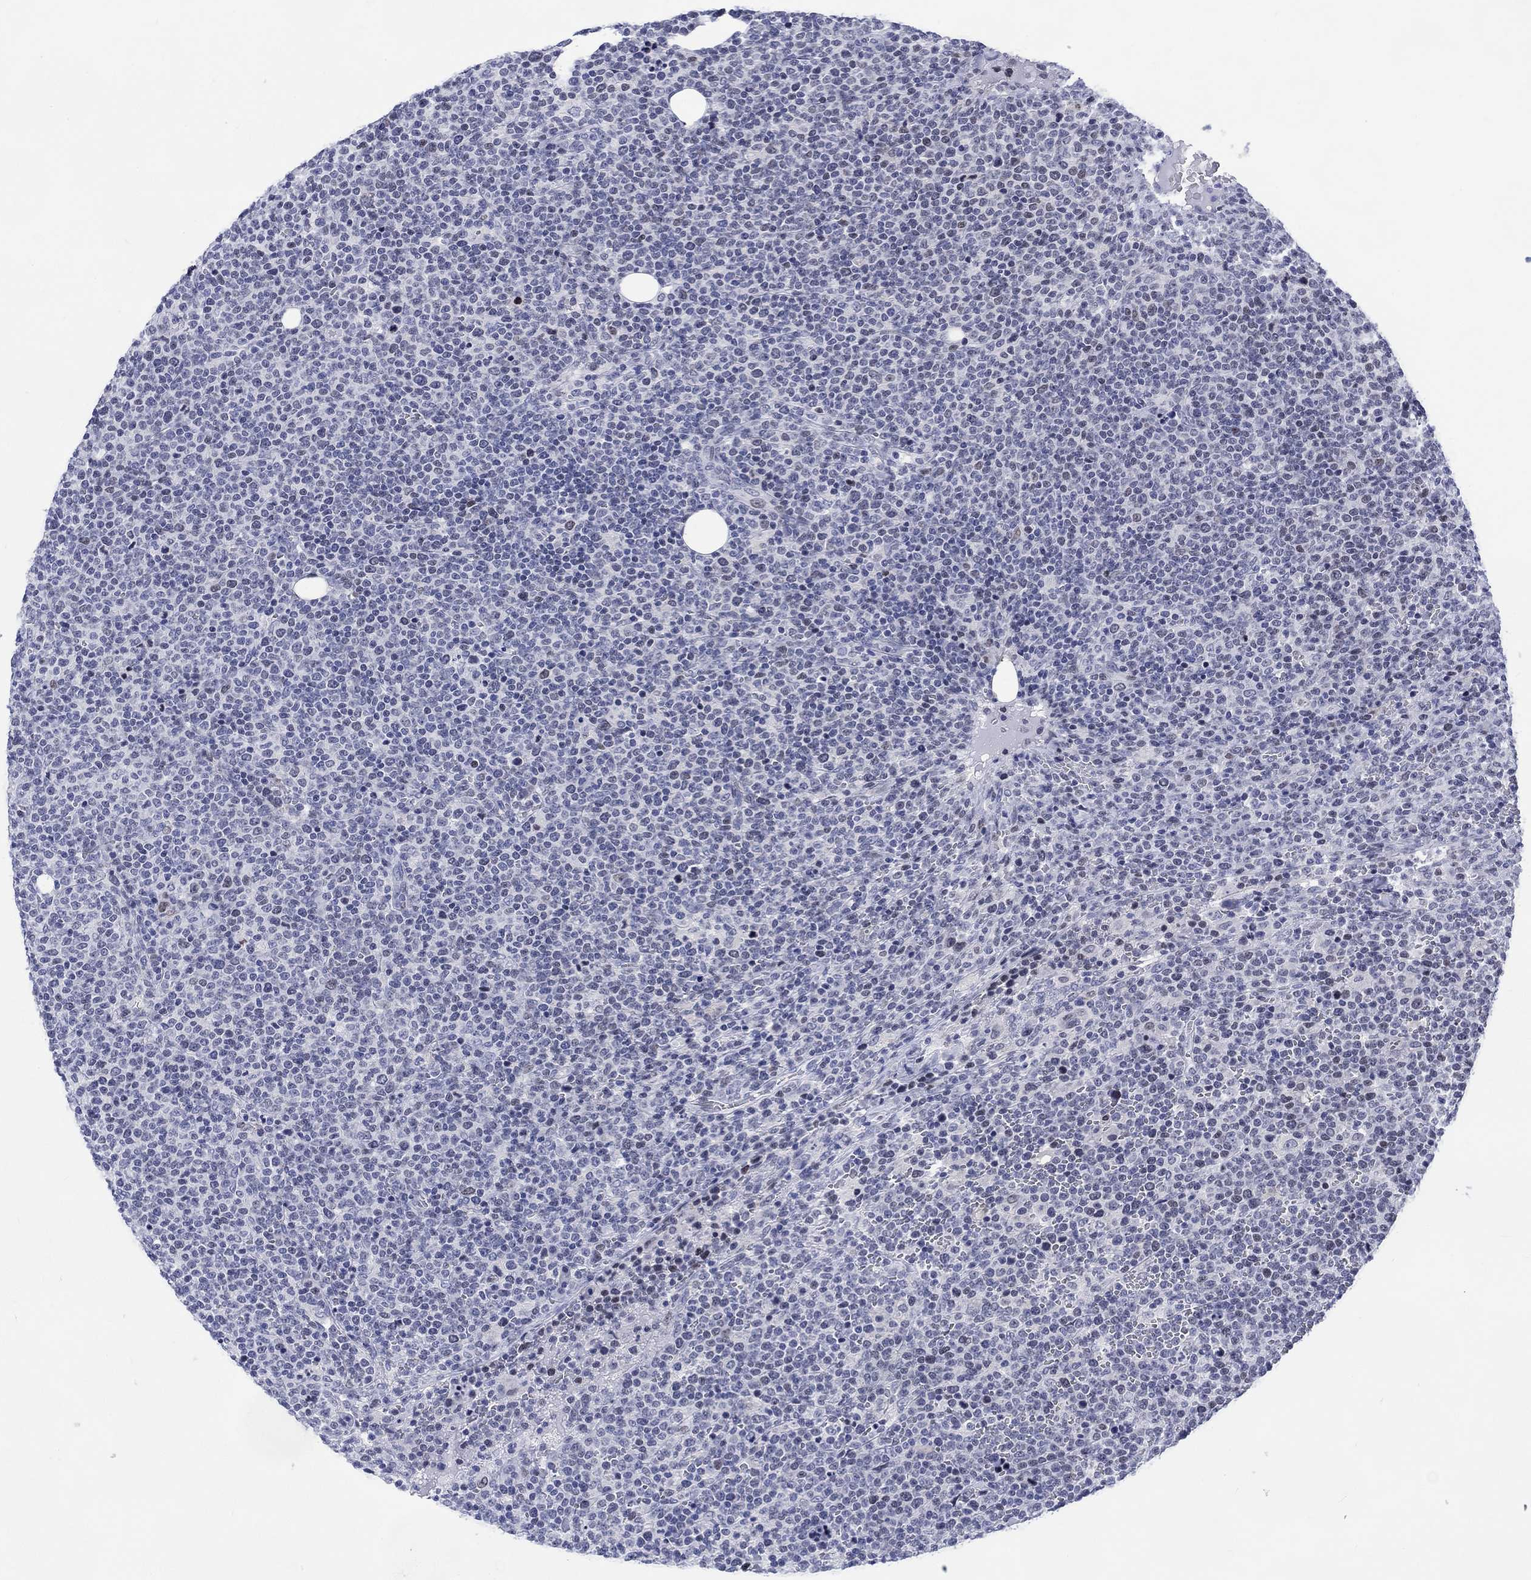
{"staining": {"intensity": "negative", "quantity": "none", "location": "none"}, "tissue": "lymphoma", "cell_type": "Tumor cells", "image_type": "cancer", "snomed": [{"axis": "morphology", "description": "Malignant lymphoma, non-Hodgkin's type, High grade"}, {"axis": "topography", "description": "Lymph node"}], "caption": "Lymphoma was stained to show a protein in brown. There is no significant expression in tumor cells. (Brightfield microscopy of DAB (3,3'-diaminobenzidine) IHC at high magnification).", "gene": "CDCA2", "patient": {"sex": "male", "age": 61}}